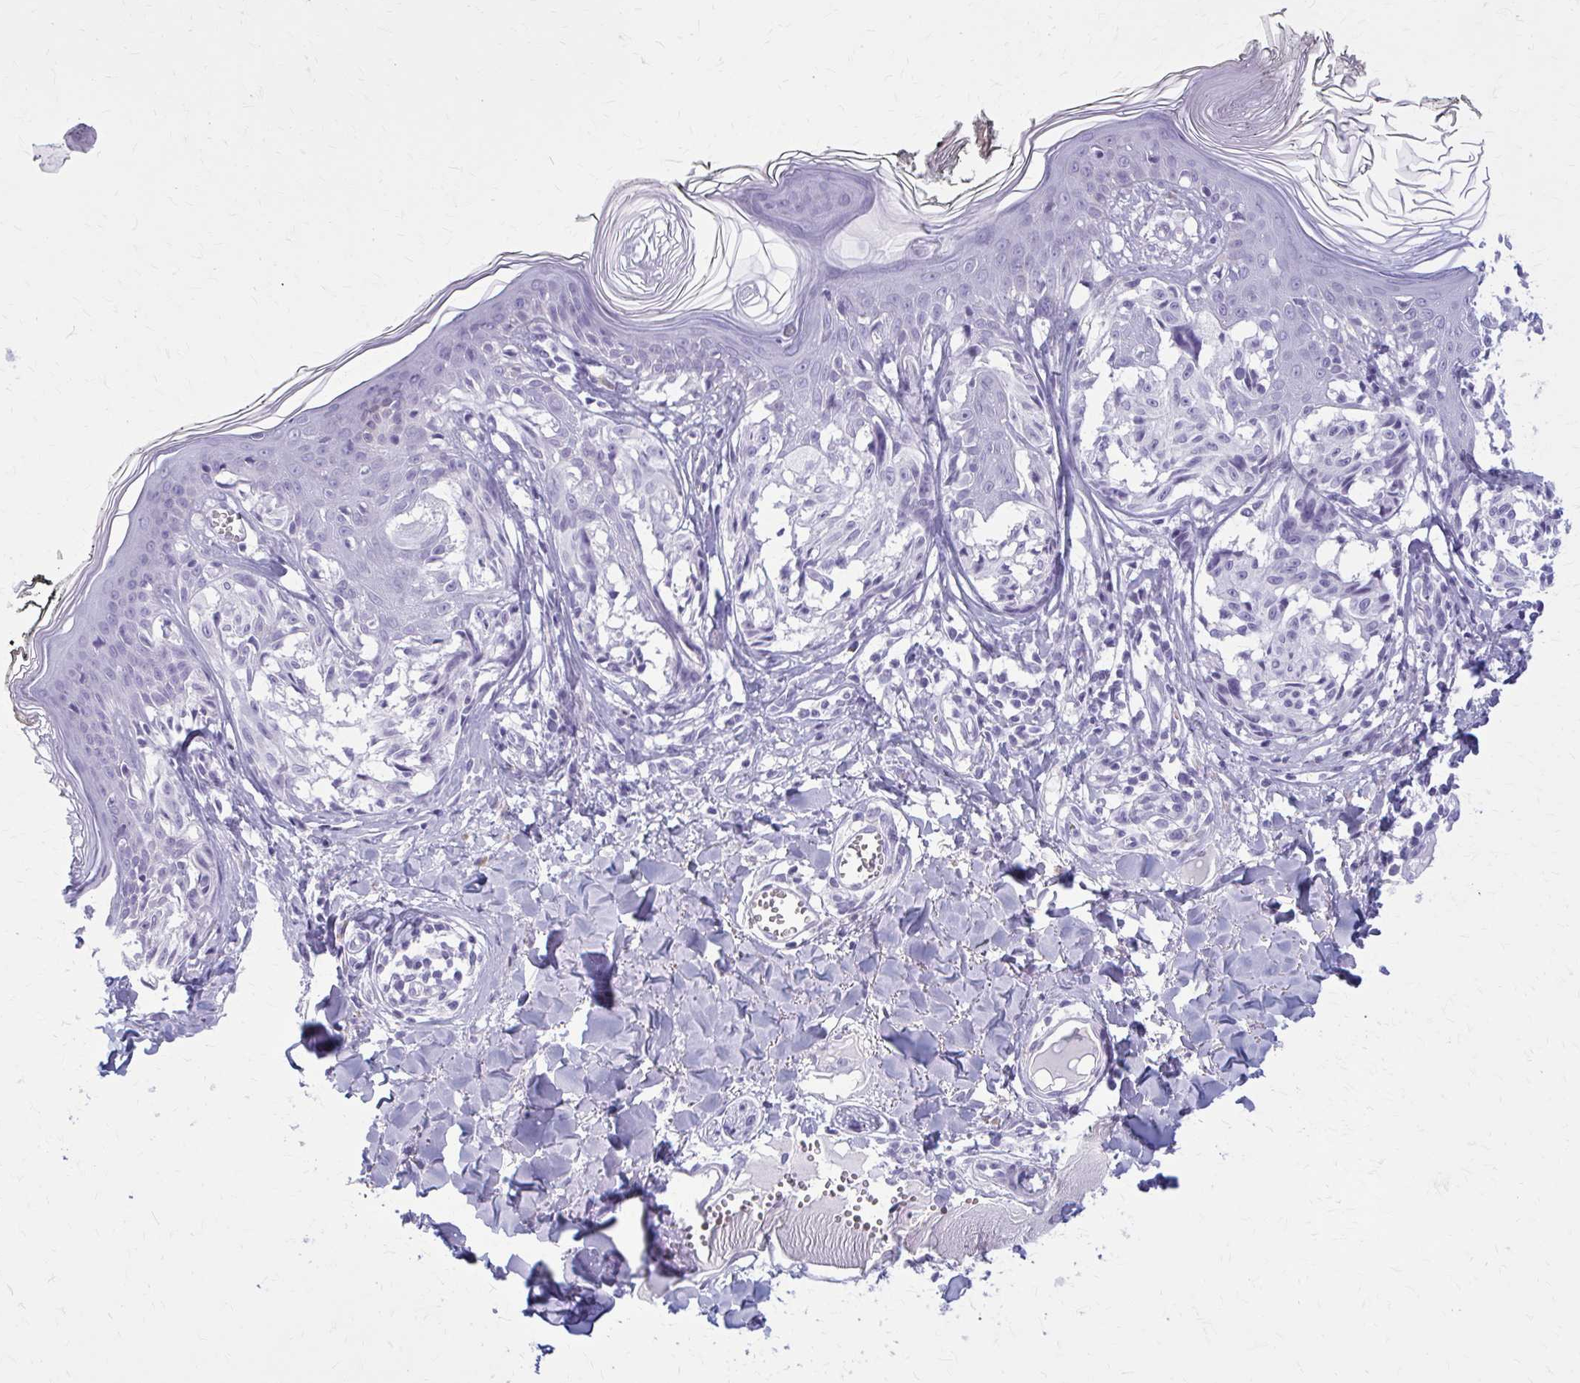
{"staining": {"intensity": "negative", "quantity": "none", "location": "none"}, "tissue": "melanoma", "cell_type": "Tumor cells", "image_type": "cancer", "snomed": [{"axis": "morphology", "description": "Malignant melanoma, NOS"}, {"axis": "topography", "description": "Skin"}], "caption": "Tumor cells show no significant protein expression in melanoma.", "gene": "ZDHHC7", "patient": {"sex": "female", "age": 43}}